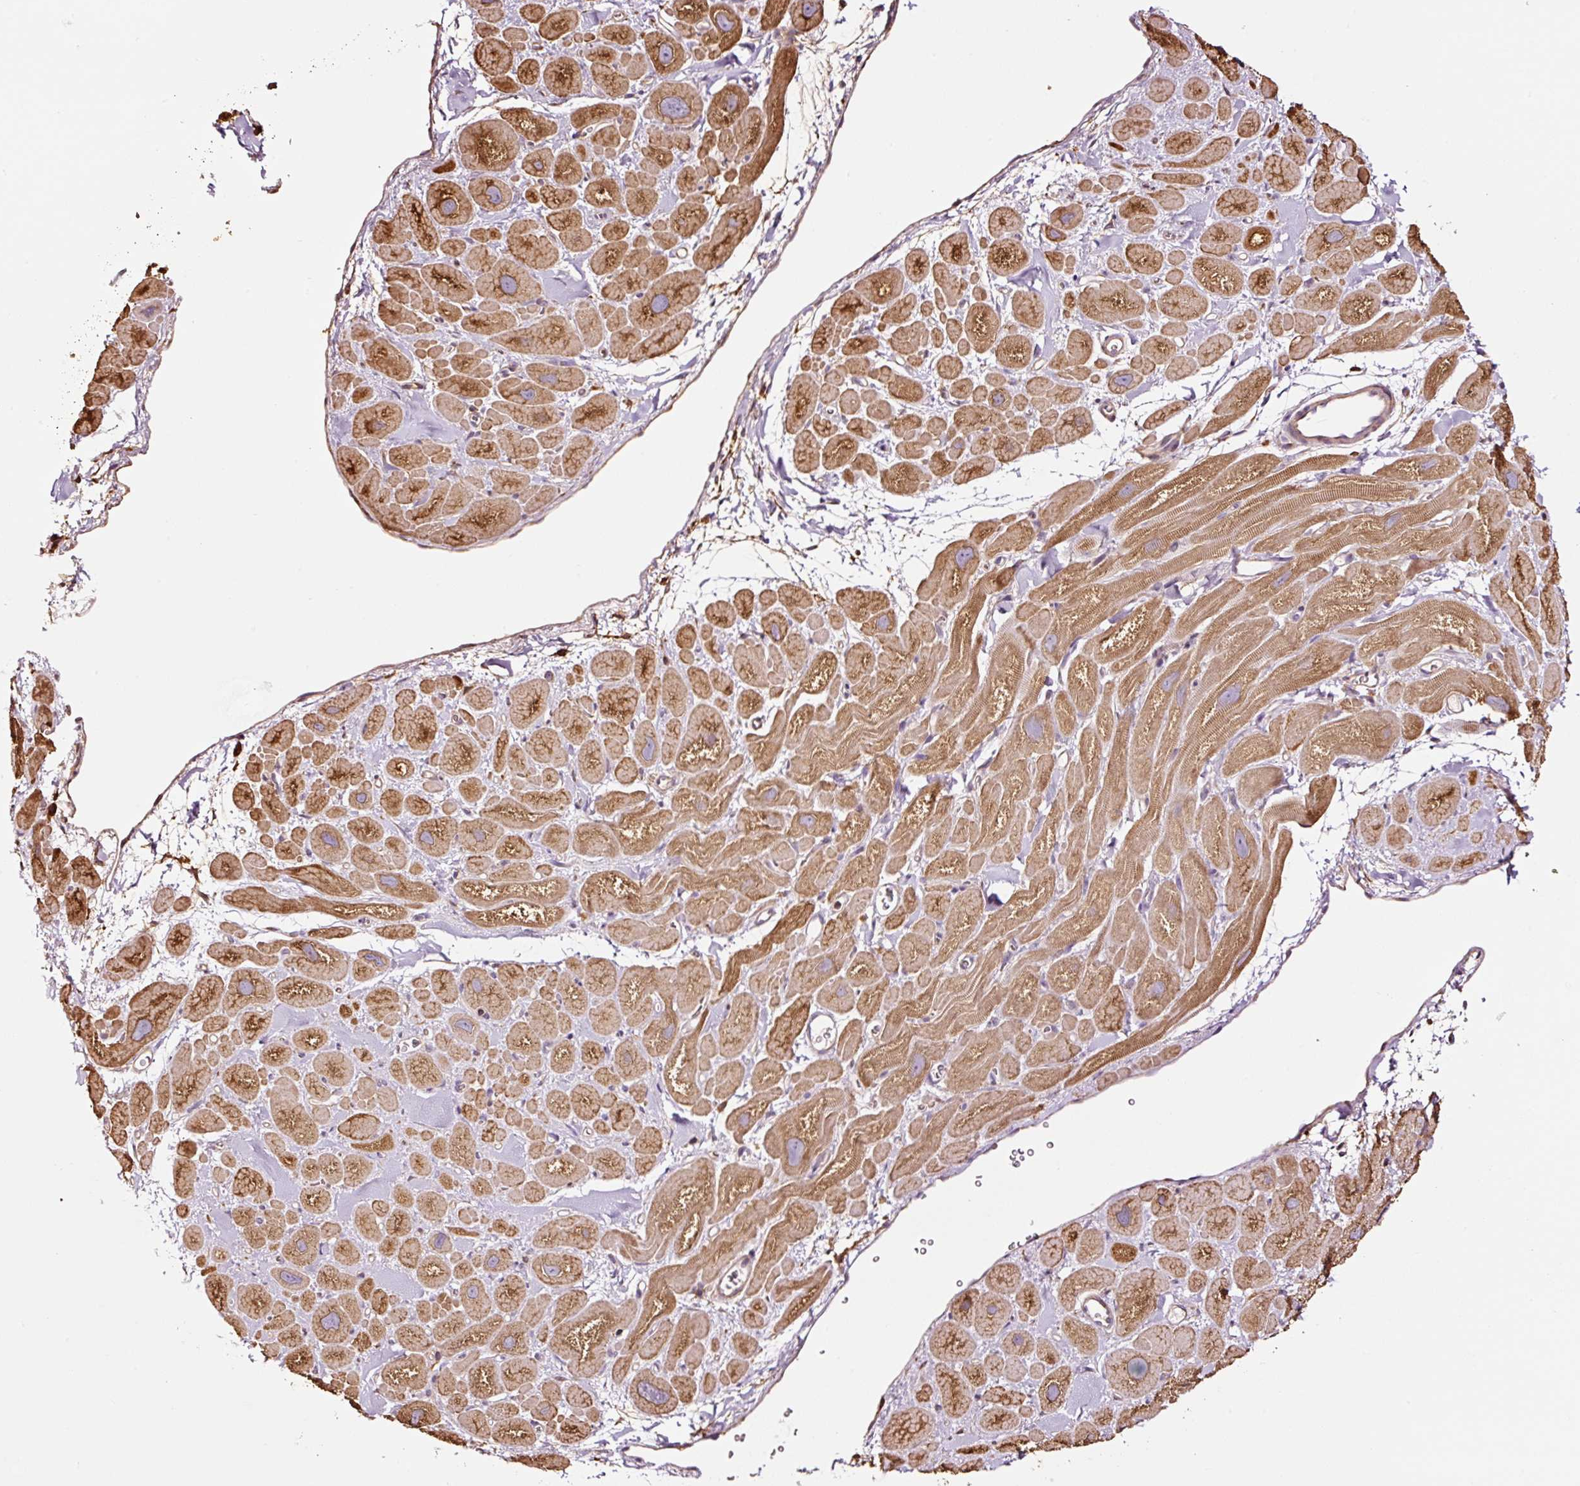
{"staining": {"intensity": "moderate", "quantity": ">75%", "location": "cytoplasmic/membranous"}, "tissue": "heart muscle", "cell_type": "Cardiomyocytes", "image_type": "normal", "snomed": [{"axis": "morphology", "description": "Normal tissue, NOS"}, {"axis": "topography", "description": "Heart"}], "caption": "Heart muscle was stained to show a protein in brown. There is medium levels of moderate cytoplasmic/membranous expression in approximately >75% of cardiomyocytes. The staining was performed using DAB (3,3'-diaminobenzidine), with brown indicating positive protein expression. Nuclei are stained blue with hematoxylin.", "gene": "METAP1", "patient": {"sex": "male", "age": 49}}